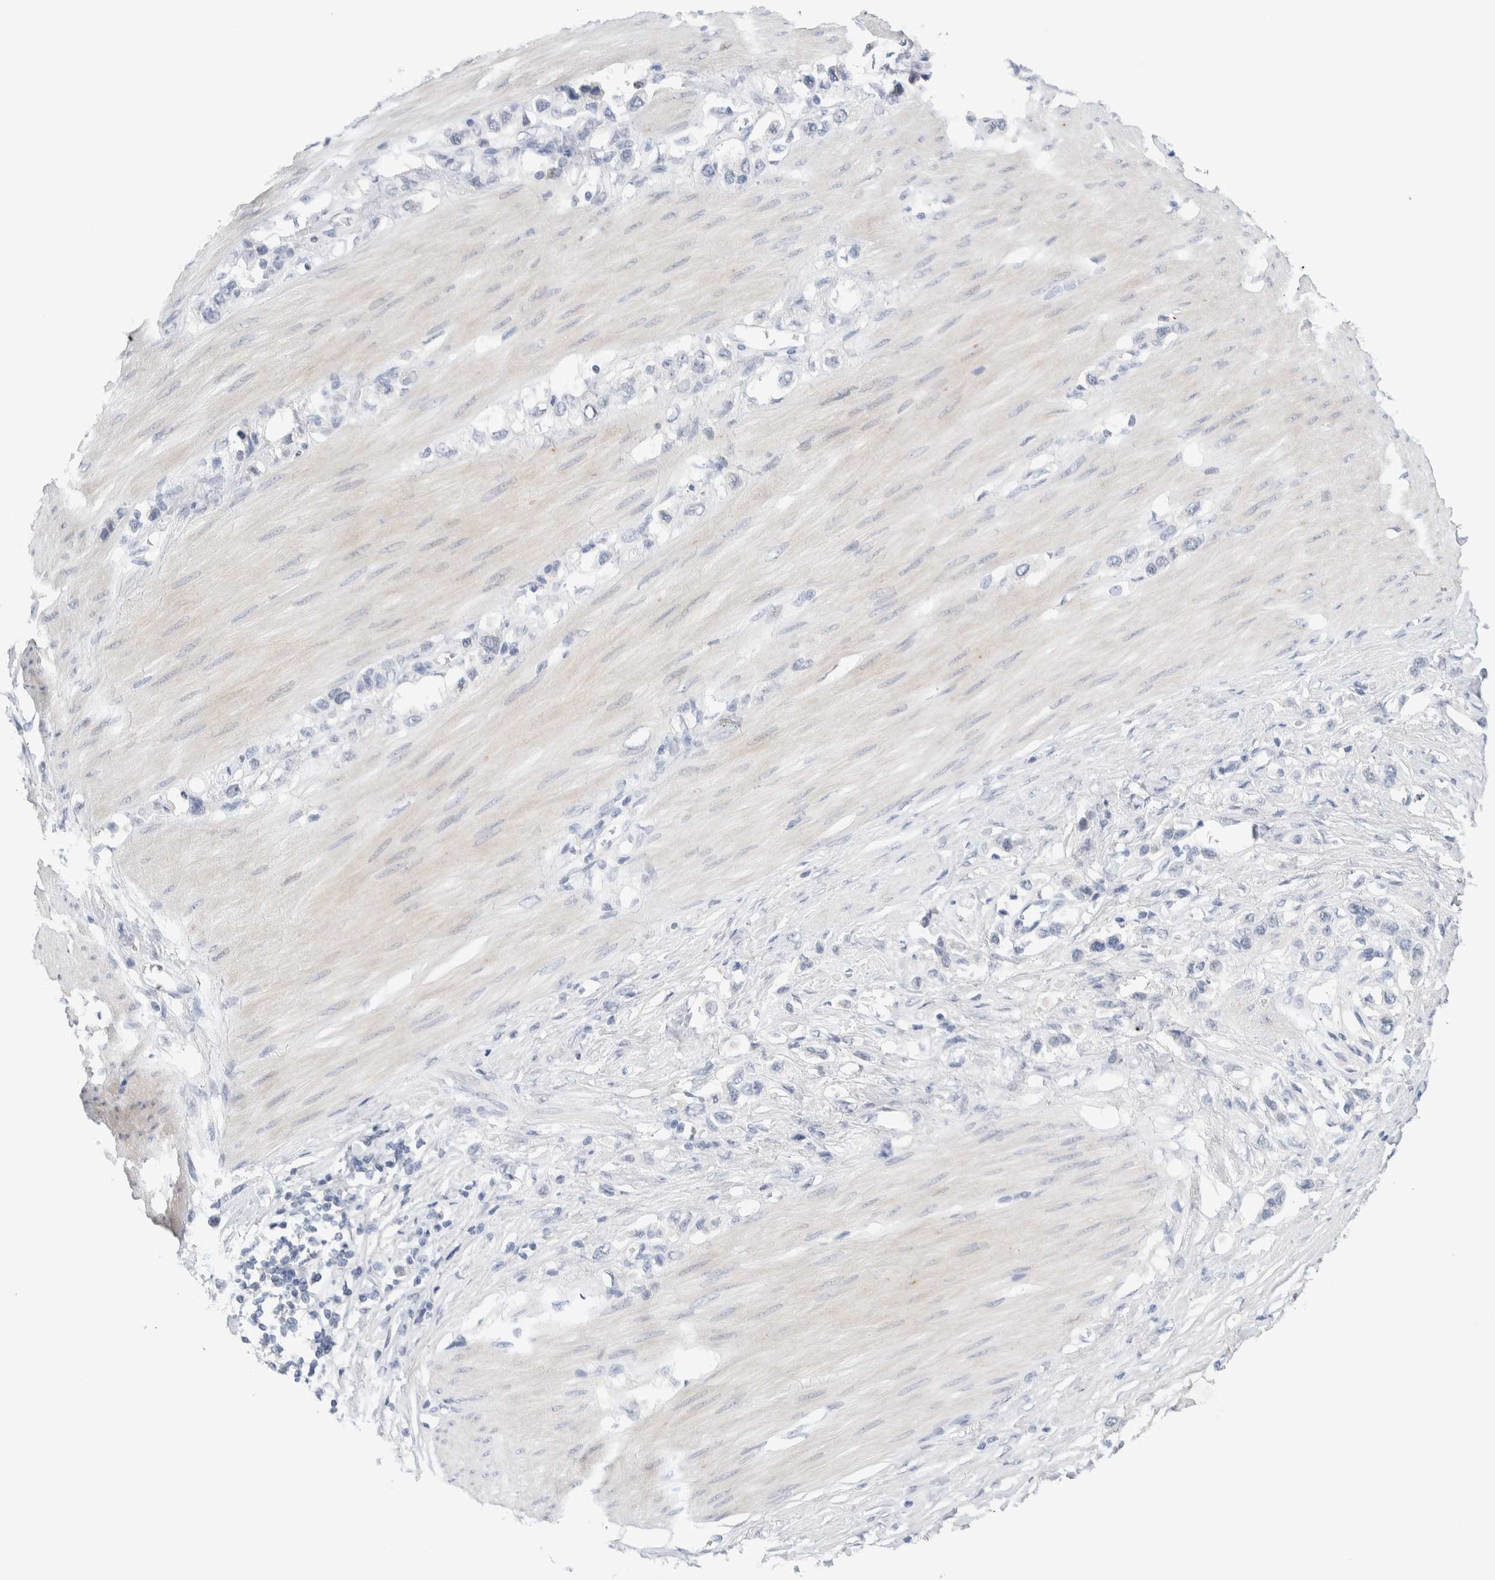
{"staining": {"intensity": "negative", "quantity": "none", "location": "none"}, "tissue": "stomach cancer", "cell_type": "Tumor cells", "image_type": "cancer", "snomed": [{"axis": "morphology", "description": "Adenocarcinoma, NOS"}, {"axis": "topography", "description": "Stomach"}], "caption": "The IHC micrograph has no significant staining in tumor cells of stomach cancer tissue. (DAB immunohistochemistry (IHC), high magnification).", "gene": "DNAJB6", "patient": {"sex": "female", "age": 65}}